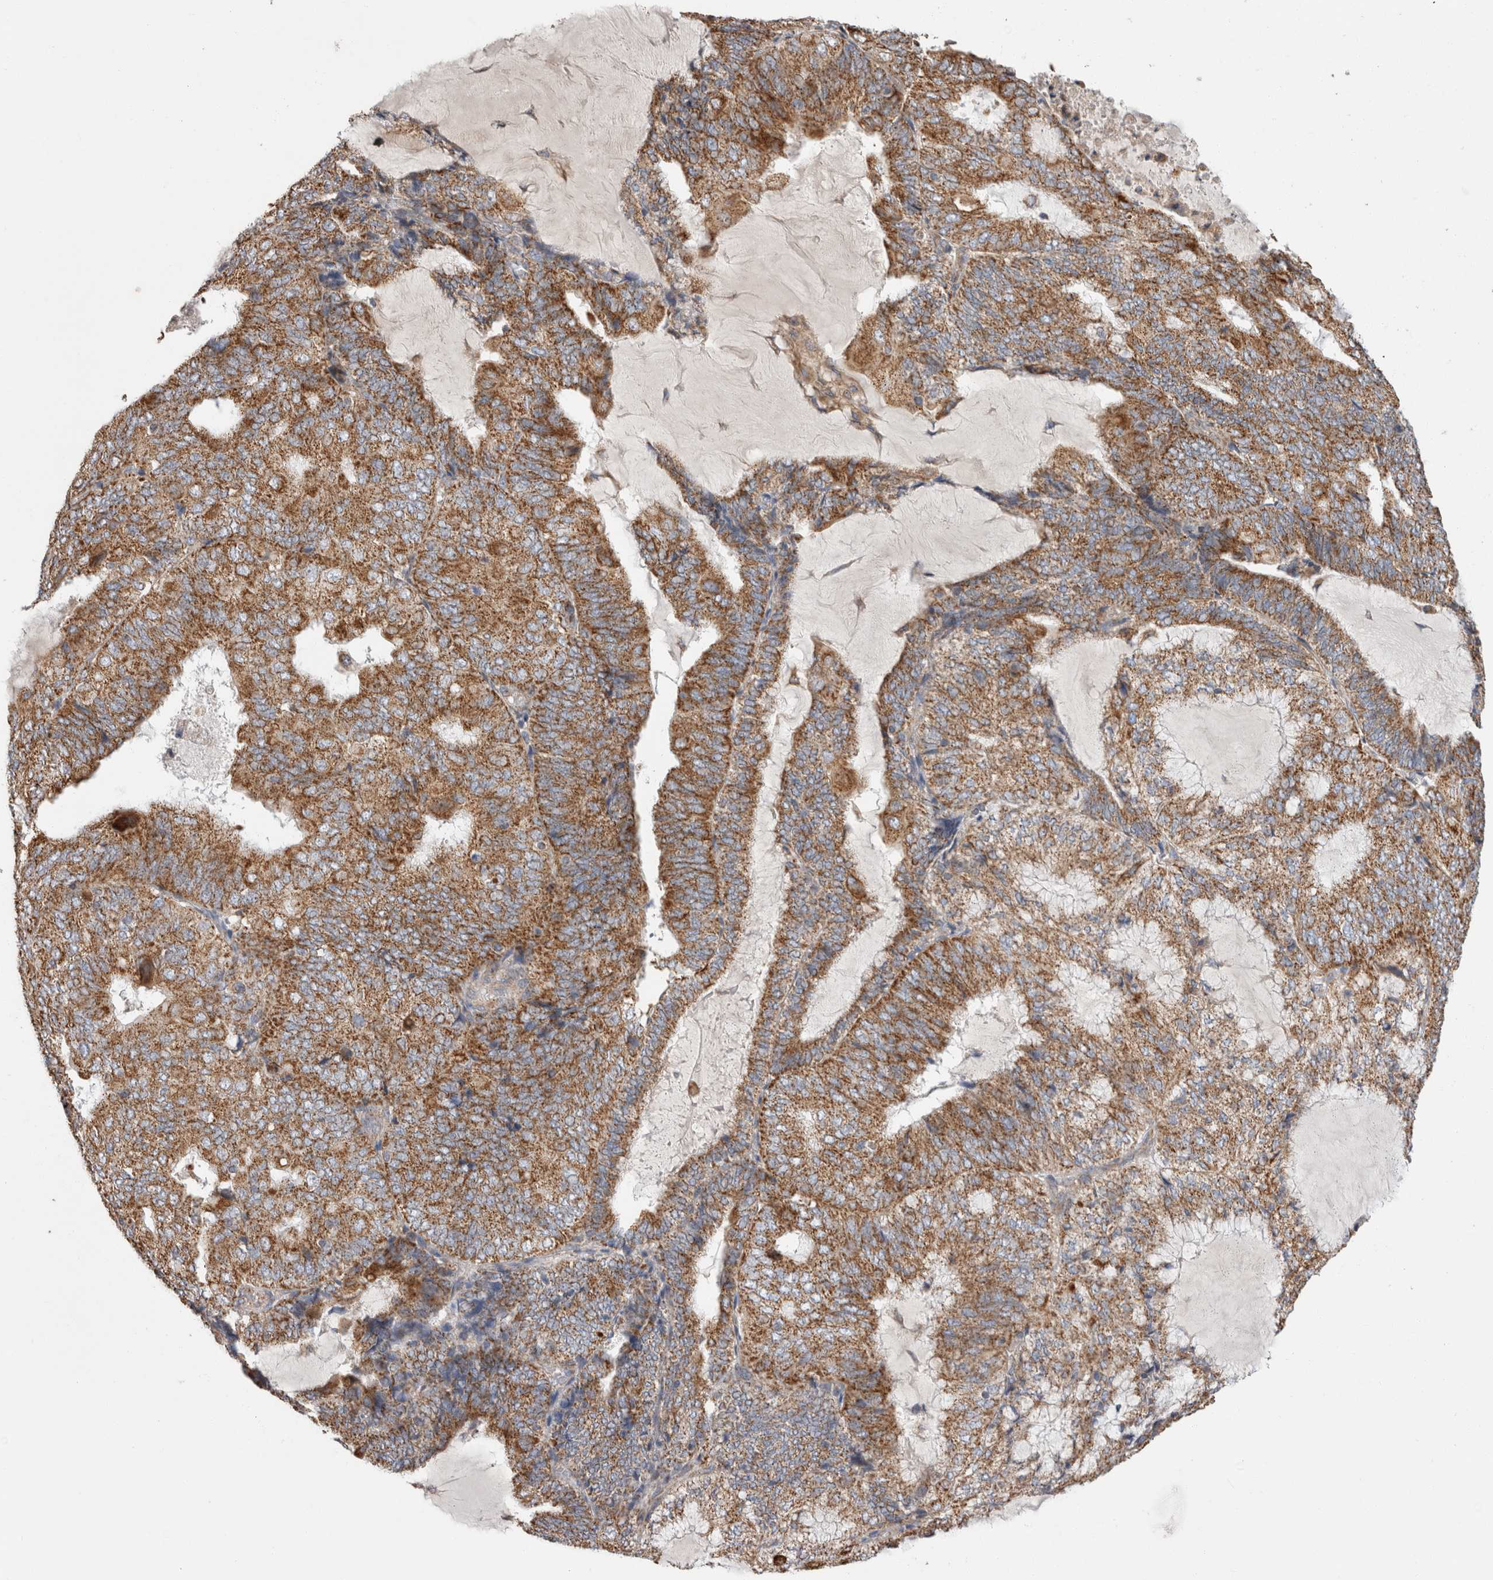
{"staining": {"intensity": "strong", "quantity": ">75%", "location": "cytoplasmic/membranous"}, "tissue": "endometrial cancer", "cell_type": "Tumor cells", "image_type": "cancer", "snomed": [{"axis": "morphology", "description": "Adenocarcinoma, NOS"}, {"axis": "topography", "description": "Endometrium"}], "caption": "Immunohistochemistry histopathology image of neoplastic tissue: endometrial cancer stained using immunohistochemistry shows high levels of strong protein expression localized specifically in the cytoplasmic/membranous of tumor cells, appearing as a cytoplasmic/membranous brown color.", "gene": "IARS2", "patient": {"sex": "female", "age": 81}}